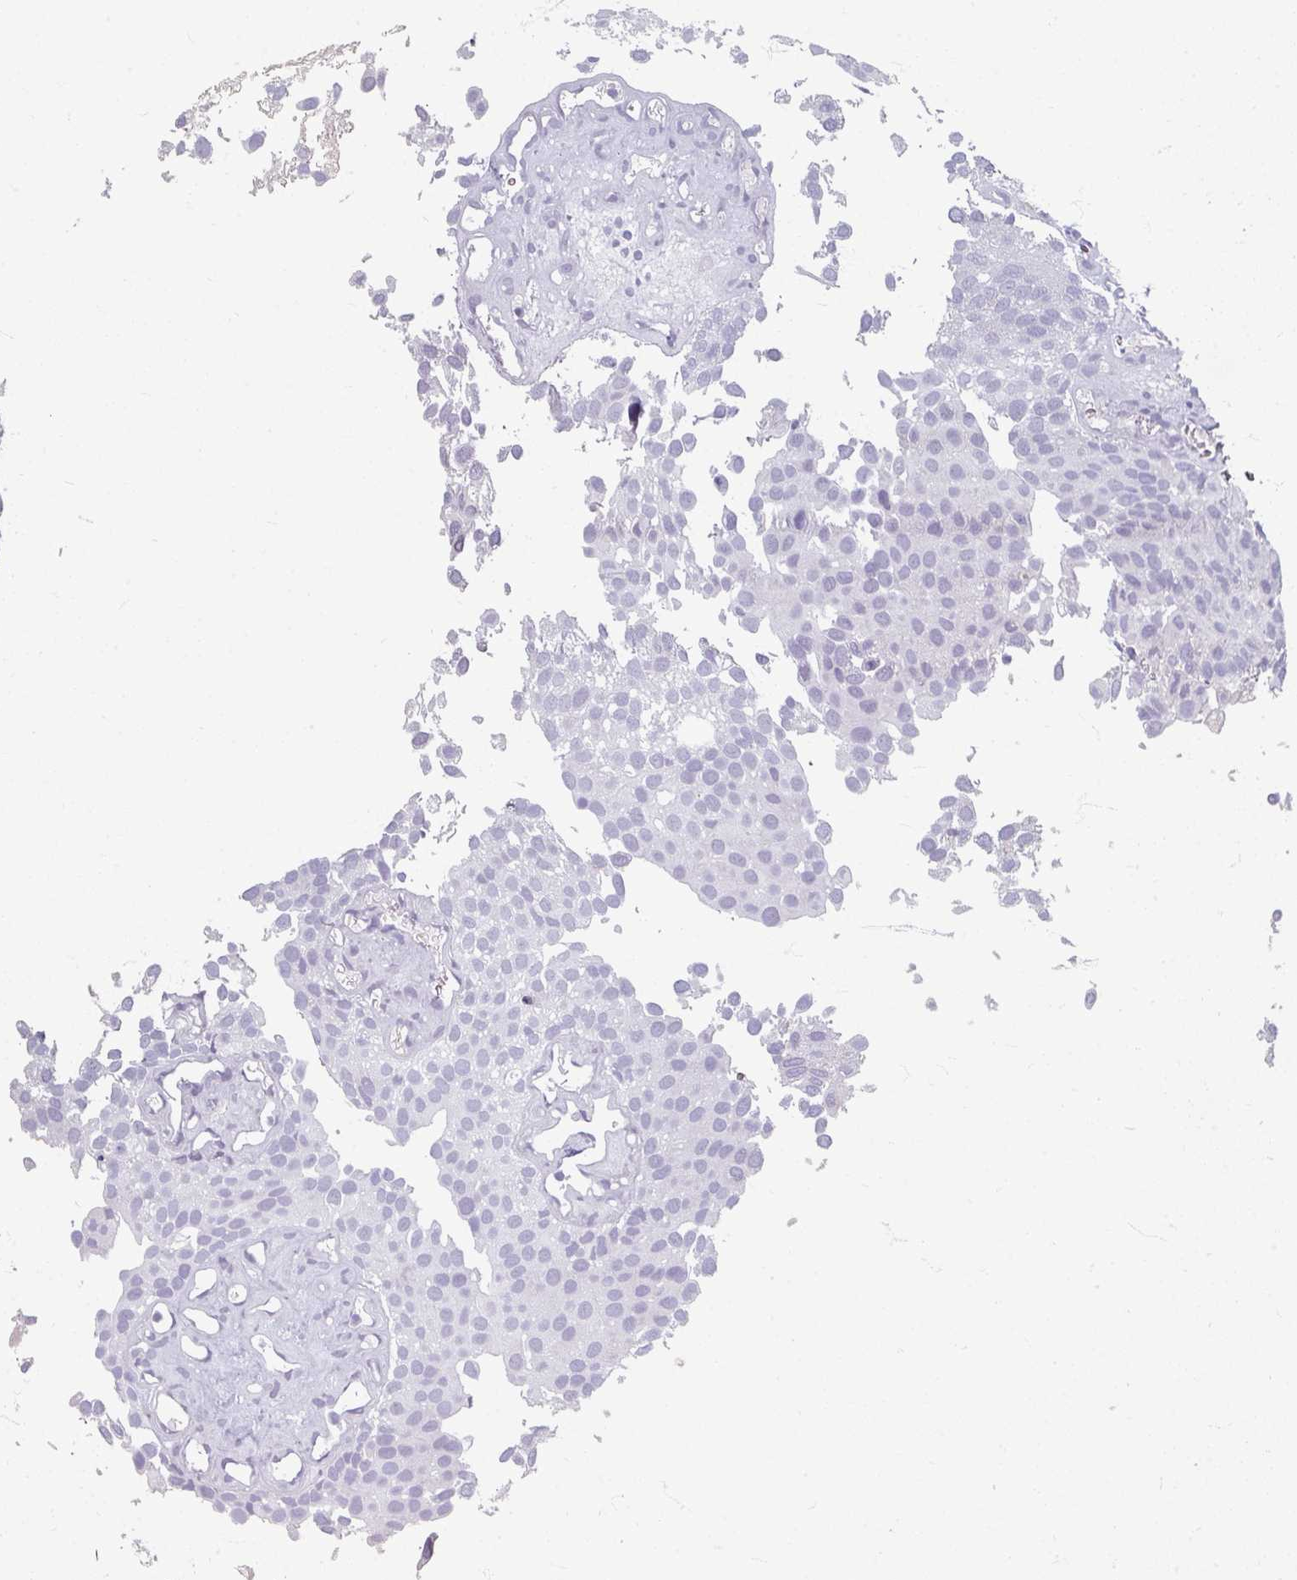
{"staining": {"intensity": "negative", "quantity": "none", "location": "none"}, "tissue": "urothelial cancer", "cell_type": "Tumor cells", "image_type": "cancer", "snomed": [{"axis": "morphology", "description": "Urothelial carcinoma, Low grade"}, {"axis": "topography", "description": "Urinary bladder"}], "caption": "Urothelial carcinoma (low-grade) stained for a protein using immunohistochemistry (IHC) reveals no staining tumor cells.", "gene": "ZNF878", "patient": {"sex": "male", "age": 88}}